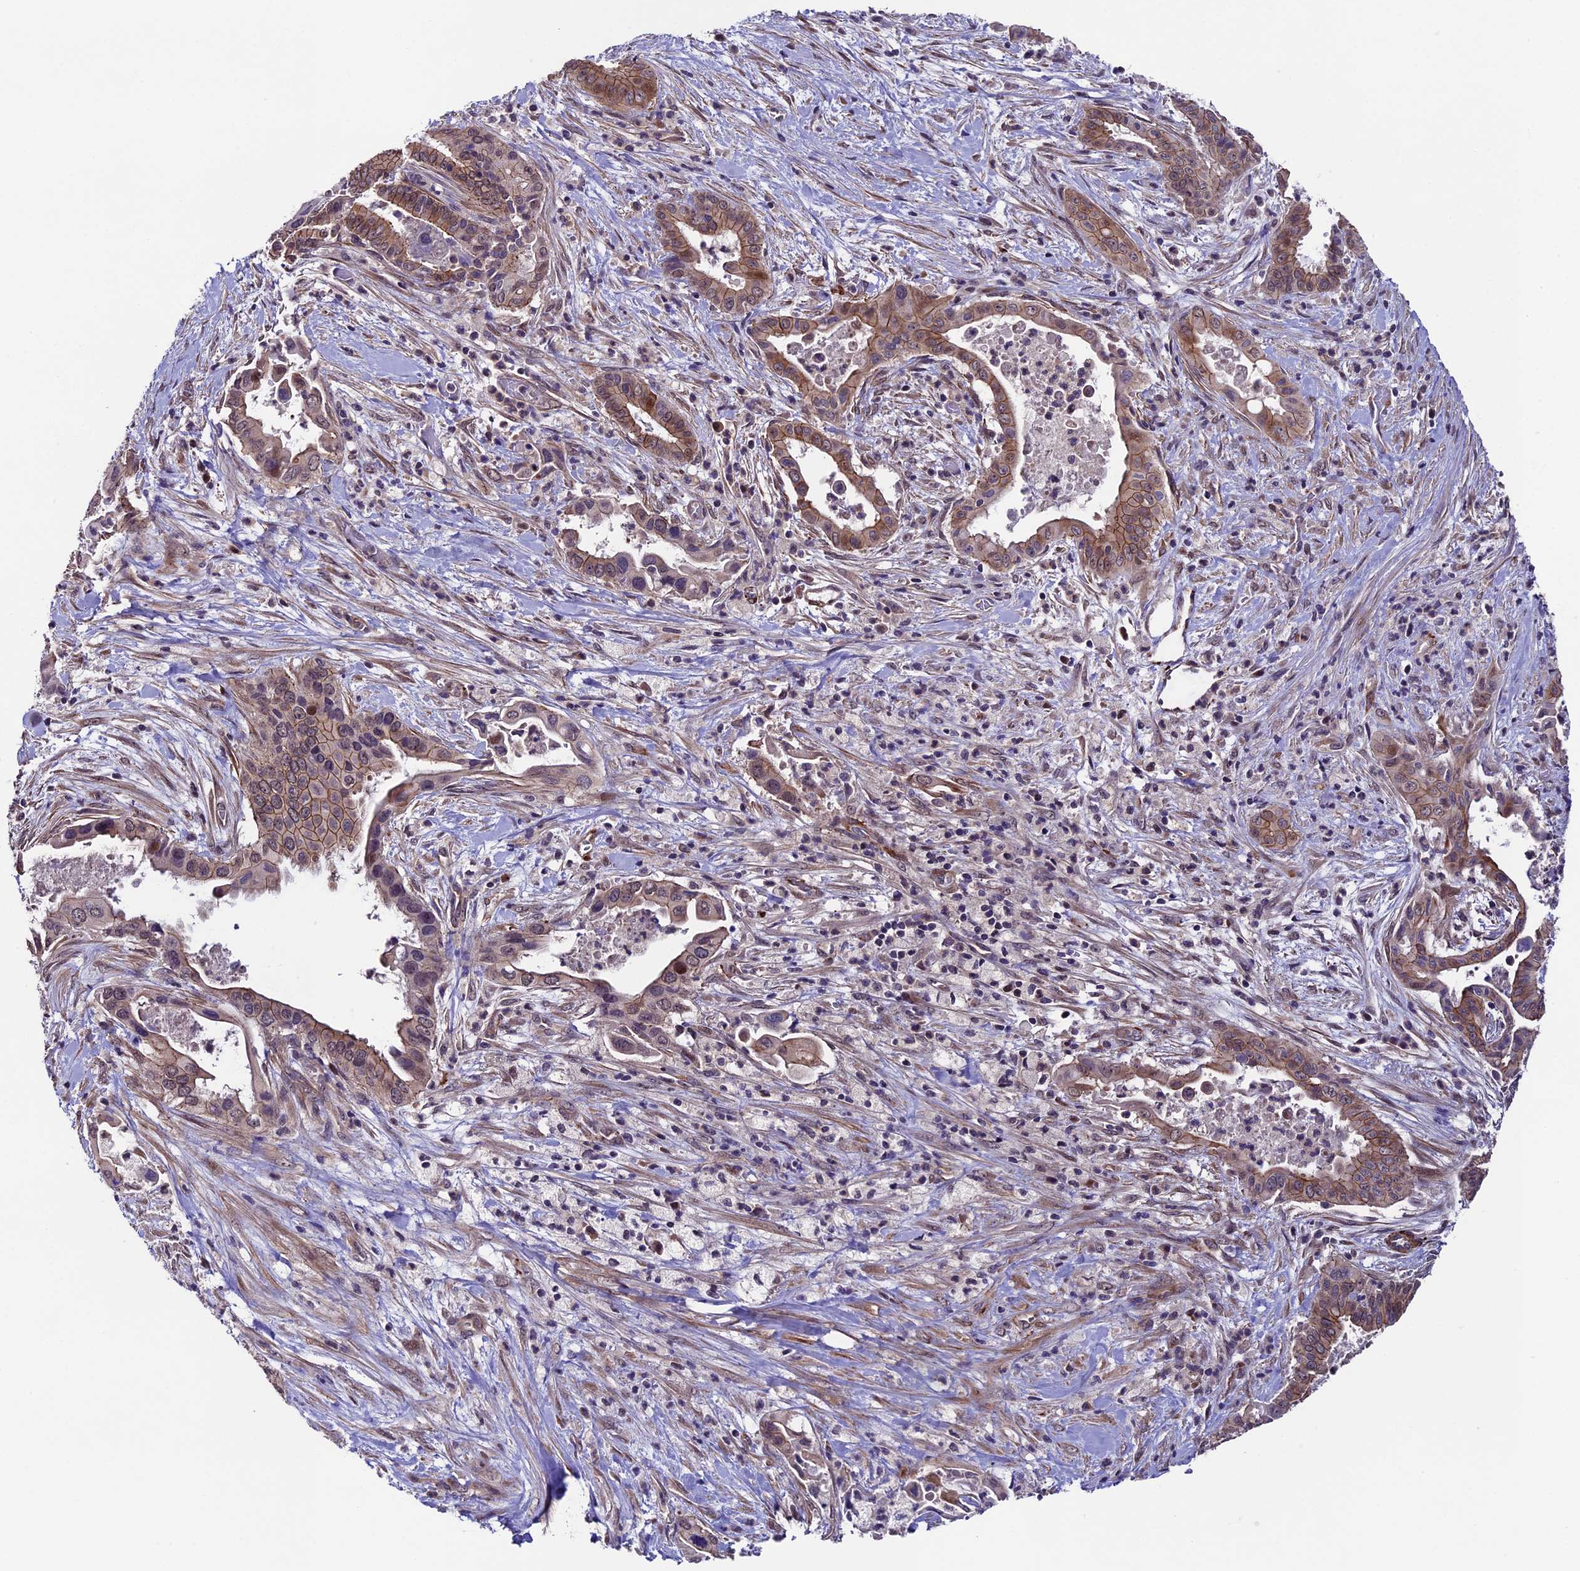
{"staining": {"intensity": "moderate", "quantity": ">75%", "location": "cytoplasmic/membranous"}, "tissue": "pancreatic cancer", "cell_type": "Tumor cells", "image_type": "cancer", "snomed": [{"axis": "morphology", "description": "Adenocarcinoma, NOS"}, {"axis": "topography", "description": "Pancreas"}], "caption": "Moderate cytoplasmic/membranous positivity is present in about >75% of tumor cells in pancreatic adenocarcinoma.", "gene": "SIPA1L3", "patient": {"sex": "female", "age": 77}}